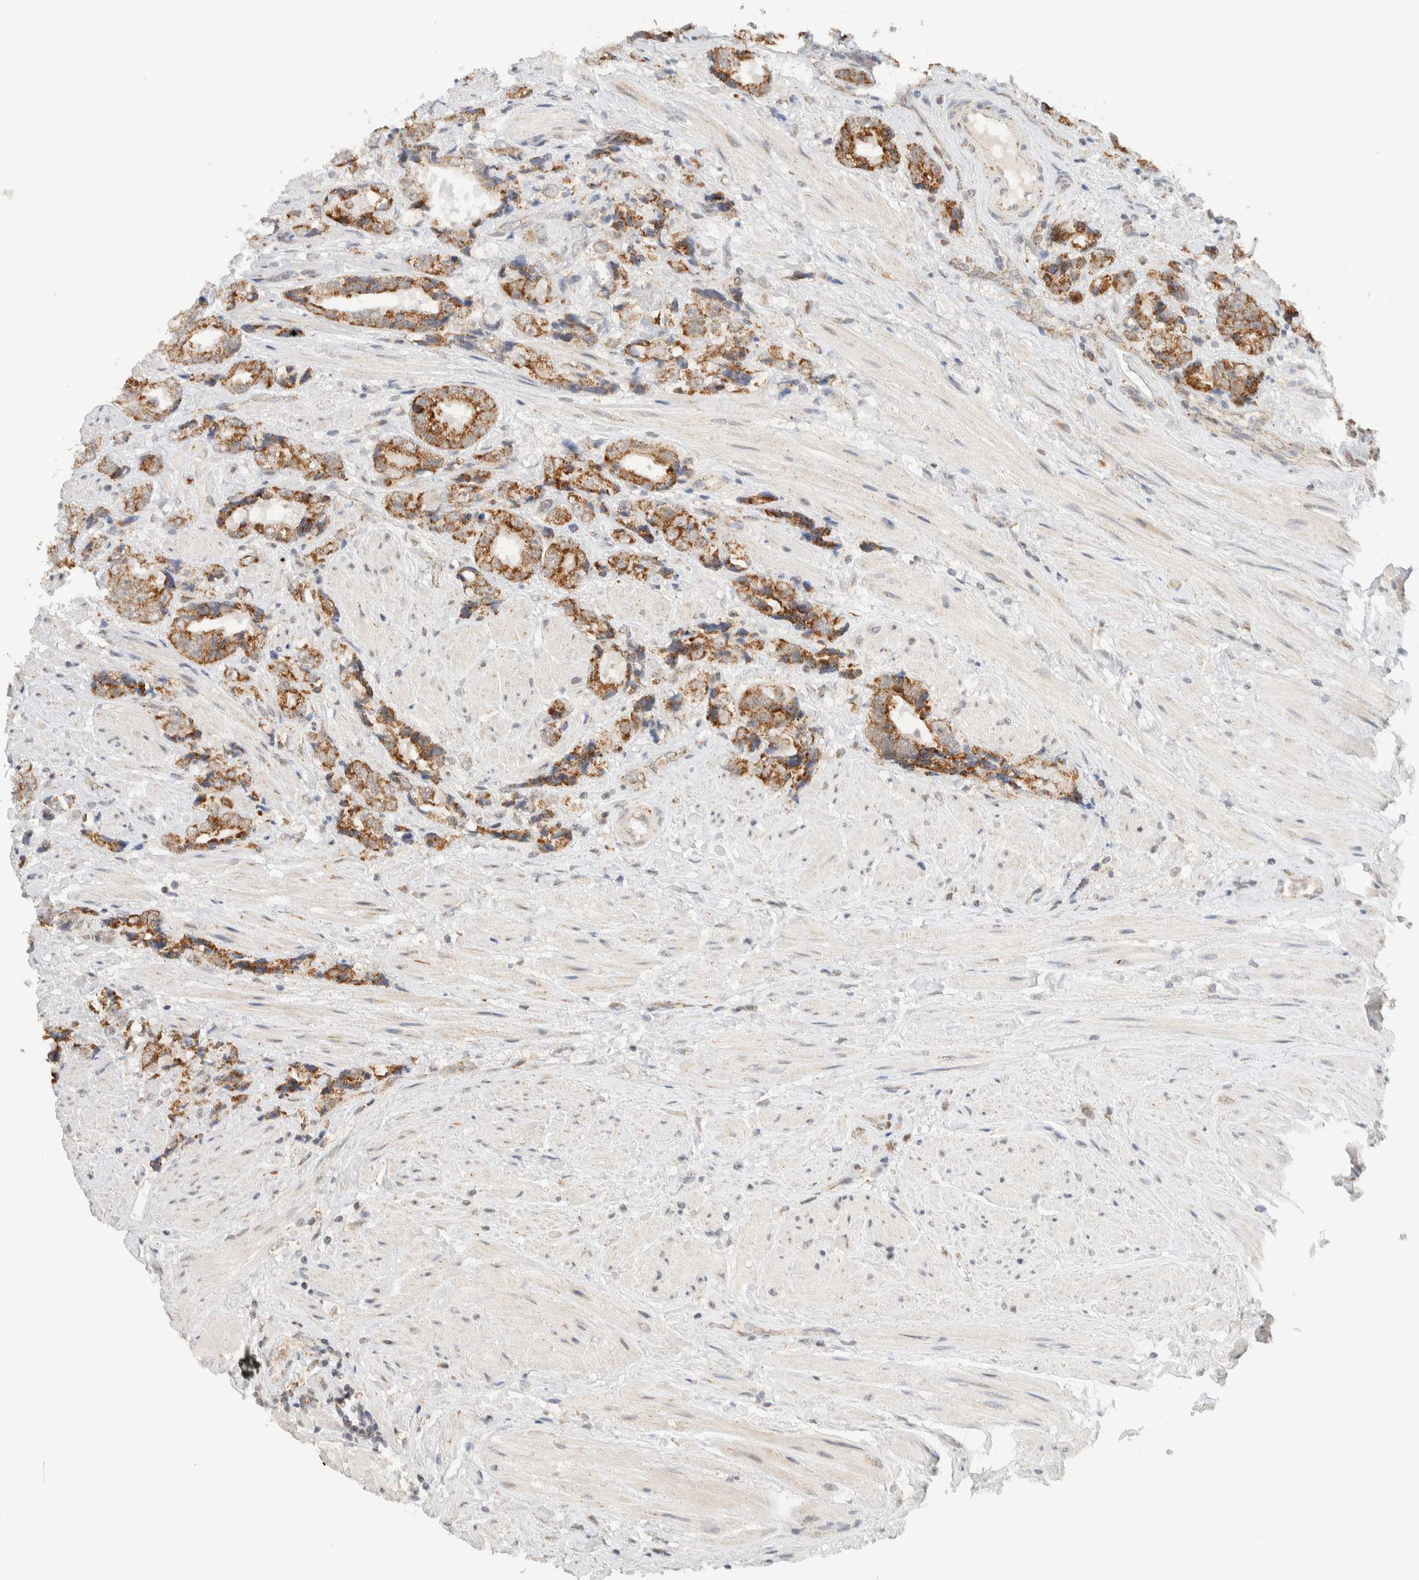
{"staining": {"intensity": "moderate", "quantity": ">75%", "location": "cytoplasmic/membranous"}, "tissue": "prostate cancer", "cell_type": "Tumor cells", "image_type": "cancer", "snomed": [{"axis": "morphology", "description": "Adenocarcinoma, High grade"}, {"axis": "topography", "description": "Prostate"}], "caption": "Immunohistochemistry (IHC) (DAB (3,3'-diaminobenzidine)) staining of prostate cancer reveals moderate cytoplasmic/membranous protein positivity in approximately >75% of tumor cells.", "gene": "MRPL41", "patient": {"sex": "male", "age": 61}}